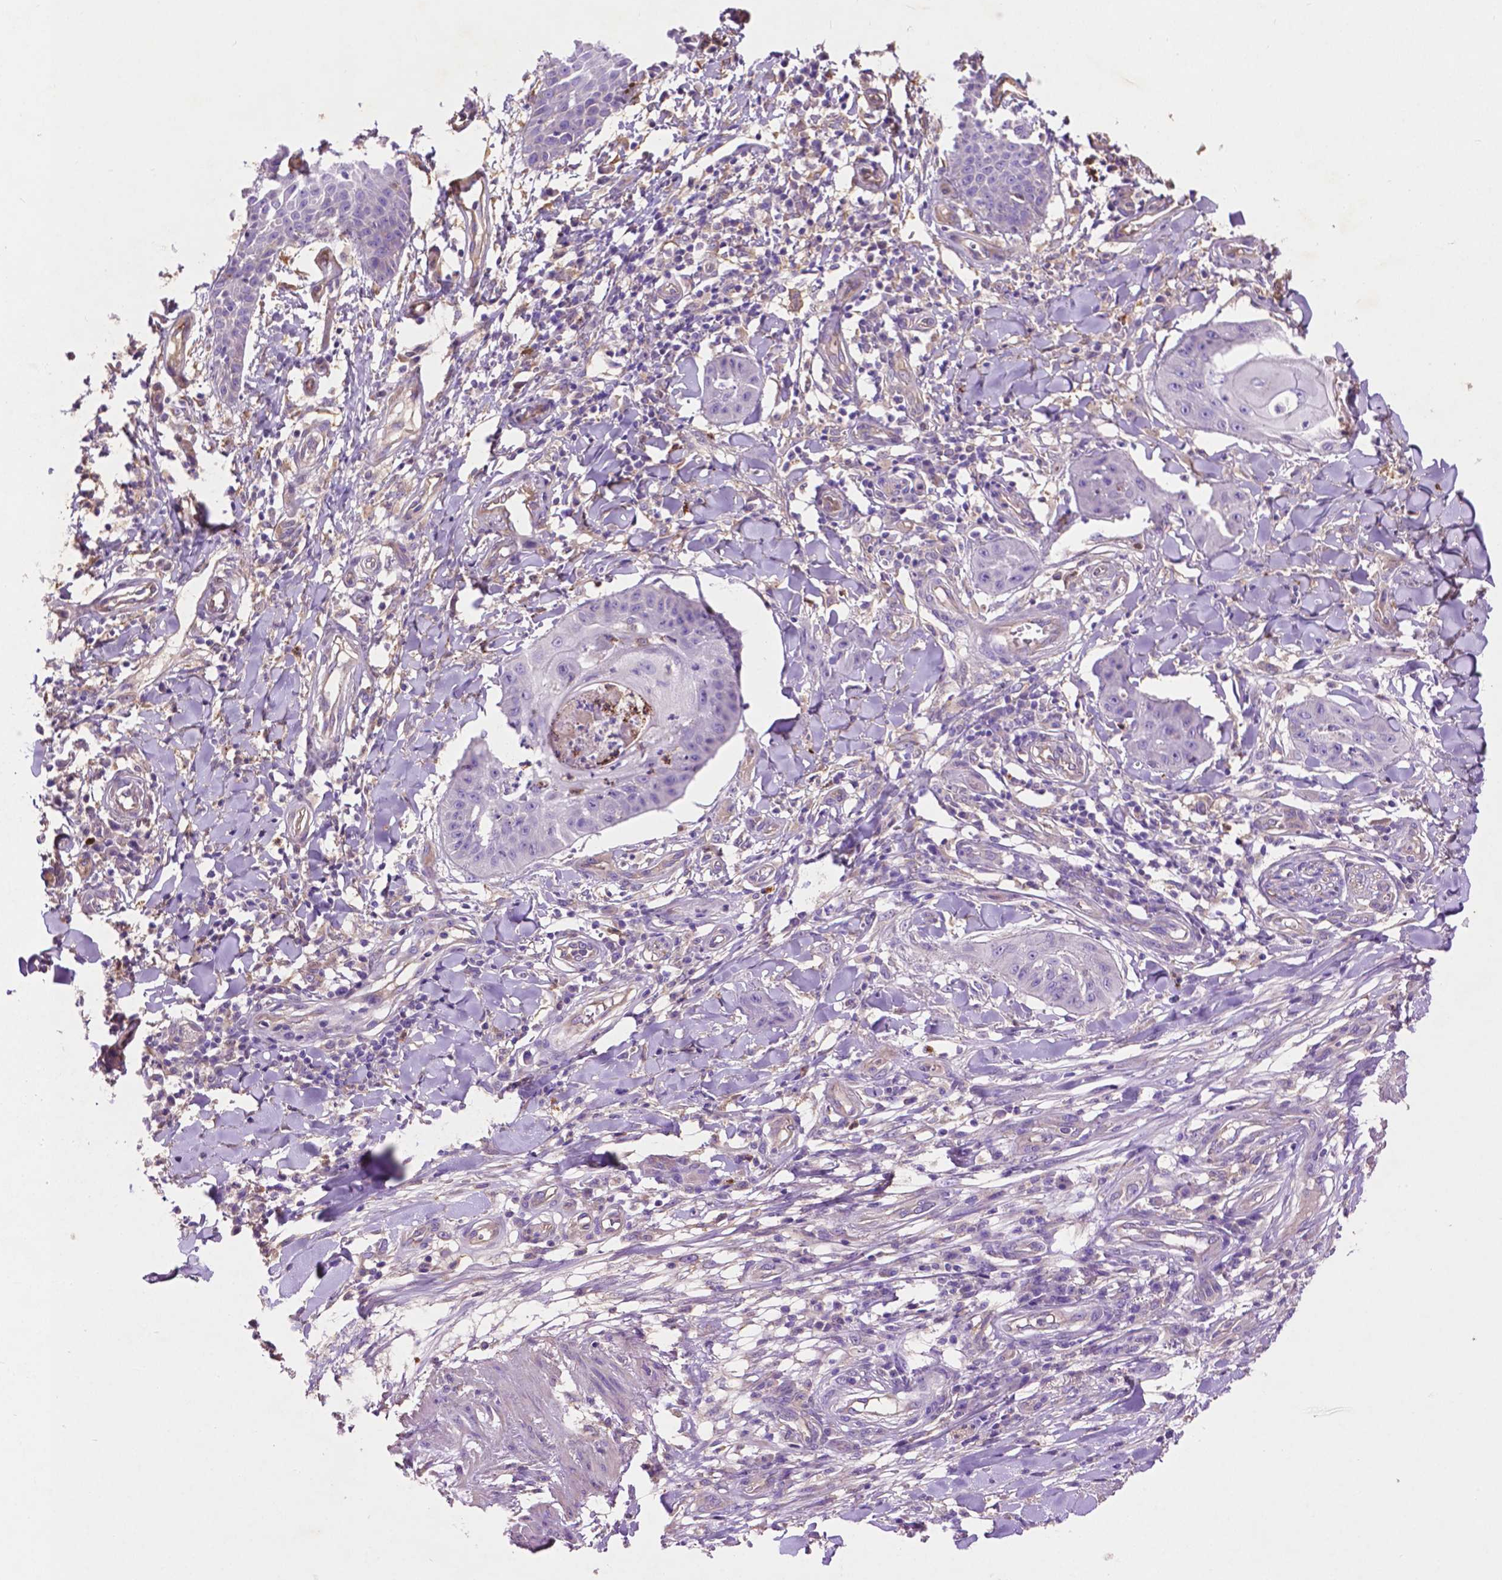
{"staining": {"intensity": "negative", "quantity": "none", "location": "none"}, "tissue": "skin cancer", "cell_type": "Tumor cells", "image_type": "cancer", "snomed": [{"axis": "morphology", "description": "Squamous cell carcinoma, NOS"}, {"axis": "topography", "description": "Skin"}], "caption": "High power microscopy histopathology image of an immunohistochemistry photomicrograph of skin cancer, revealing no significant expression in tumor cells.", "gene": "GDPD5", "patient": {"sex": "male", "age": 70}}